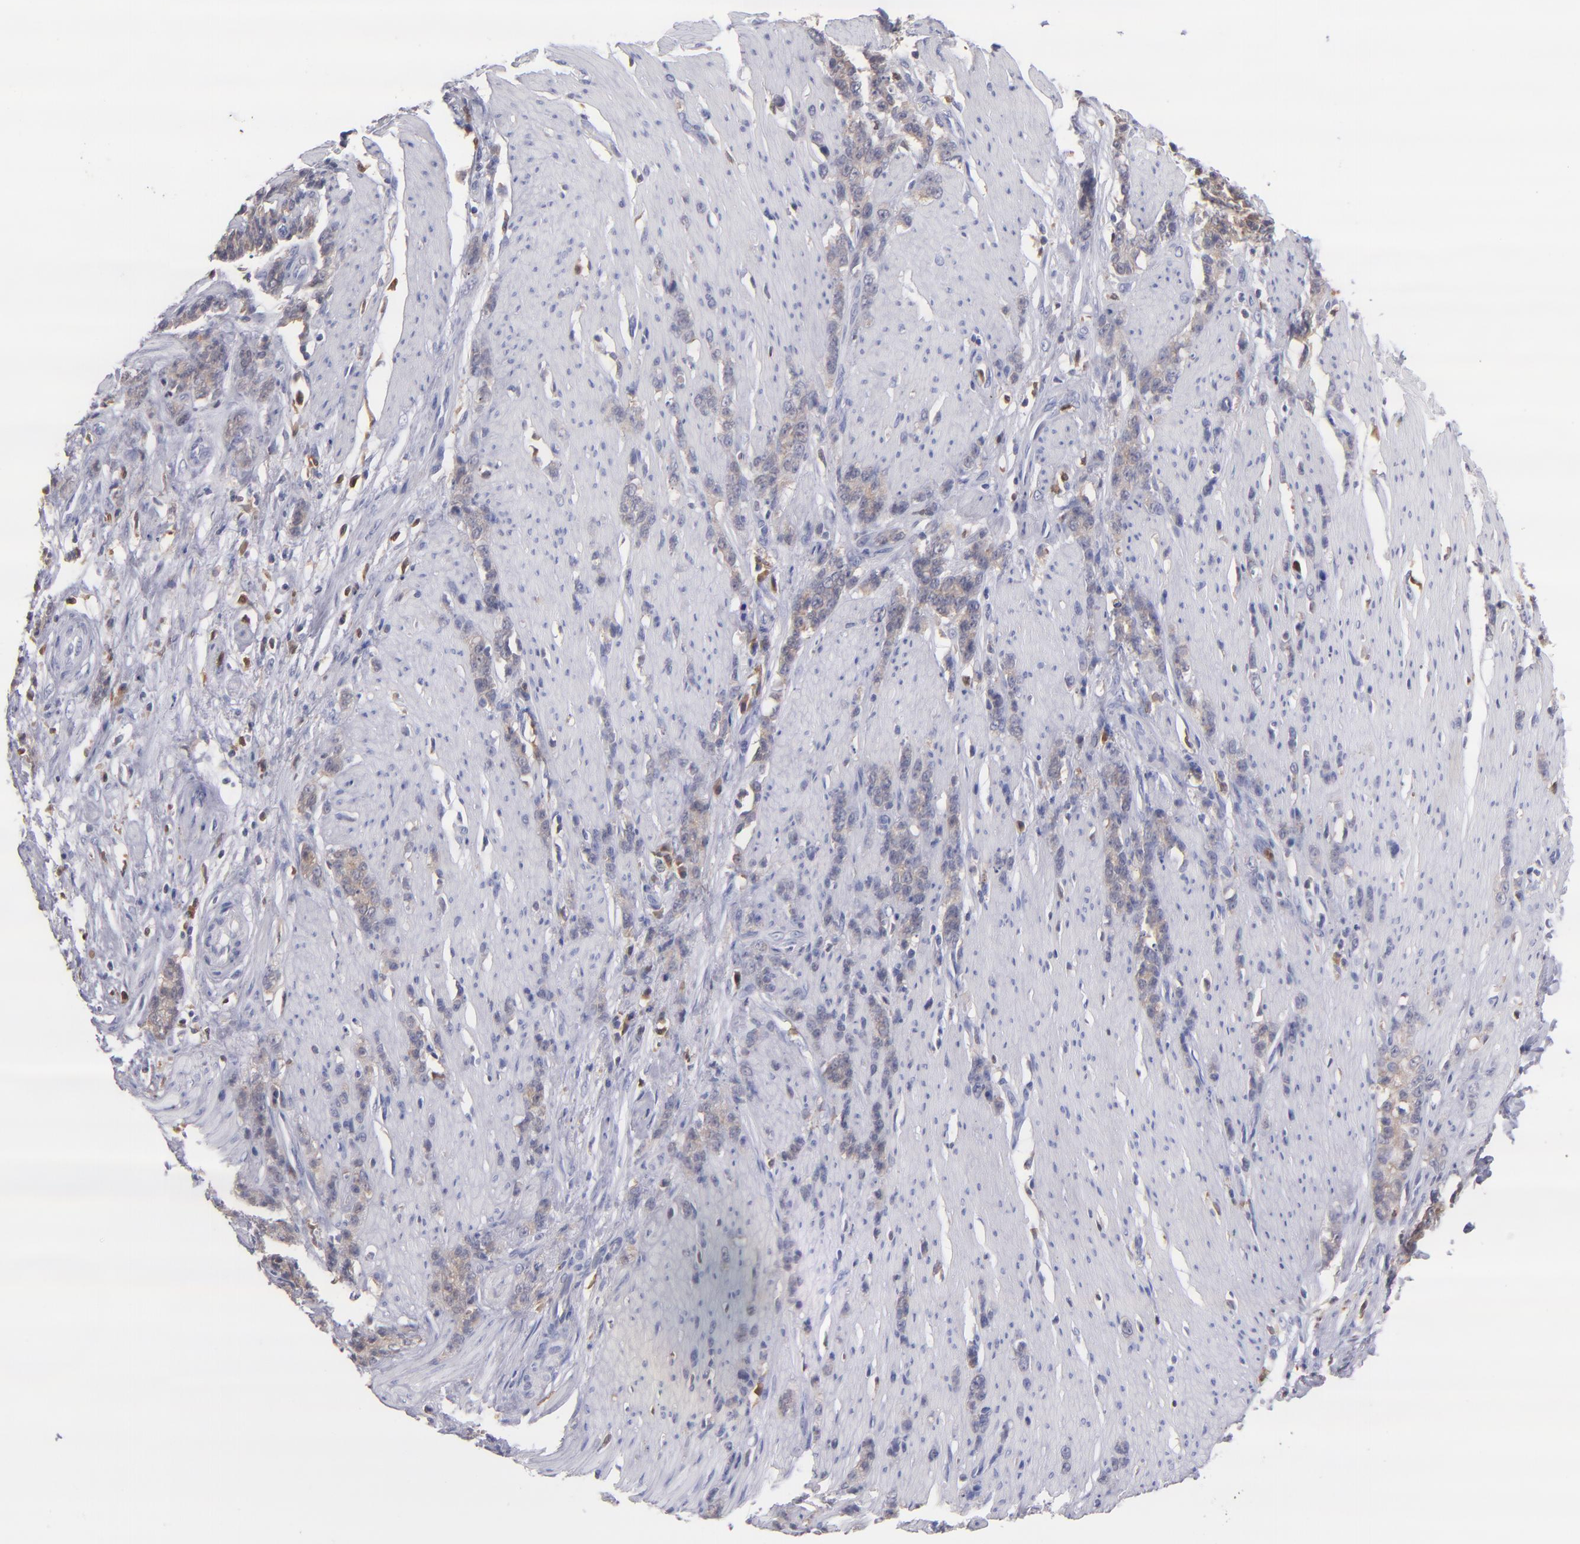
{"staining": {"intensity": "negative", "quantity": "none", "location": "none"}, "tissue": "stomach cancer", "cell_type": "Tumor cells", "image_type": "cancer", "snomed": [{"axis": "morphology", "description": "Adenocarcinoma, NOS"}, {"axis": "topography", "description": "Stomach, lower"}], "caption": "Stomach cancer stained for a protein using immunohistochemistry reveals no positivity tumor cells.", "gene": "PRKCD", "patient": {"sex": "male", "age": 88}}